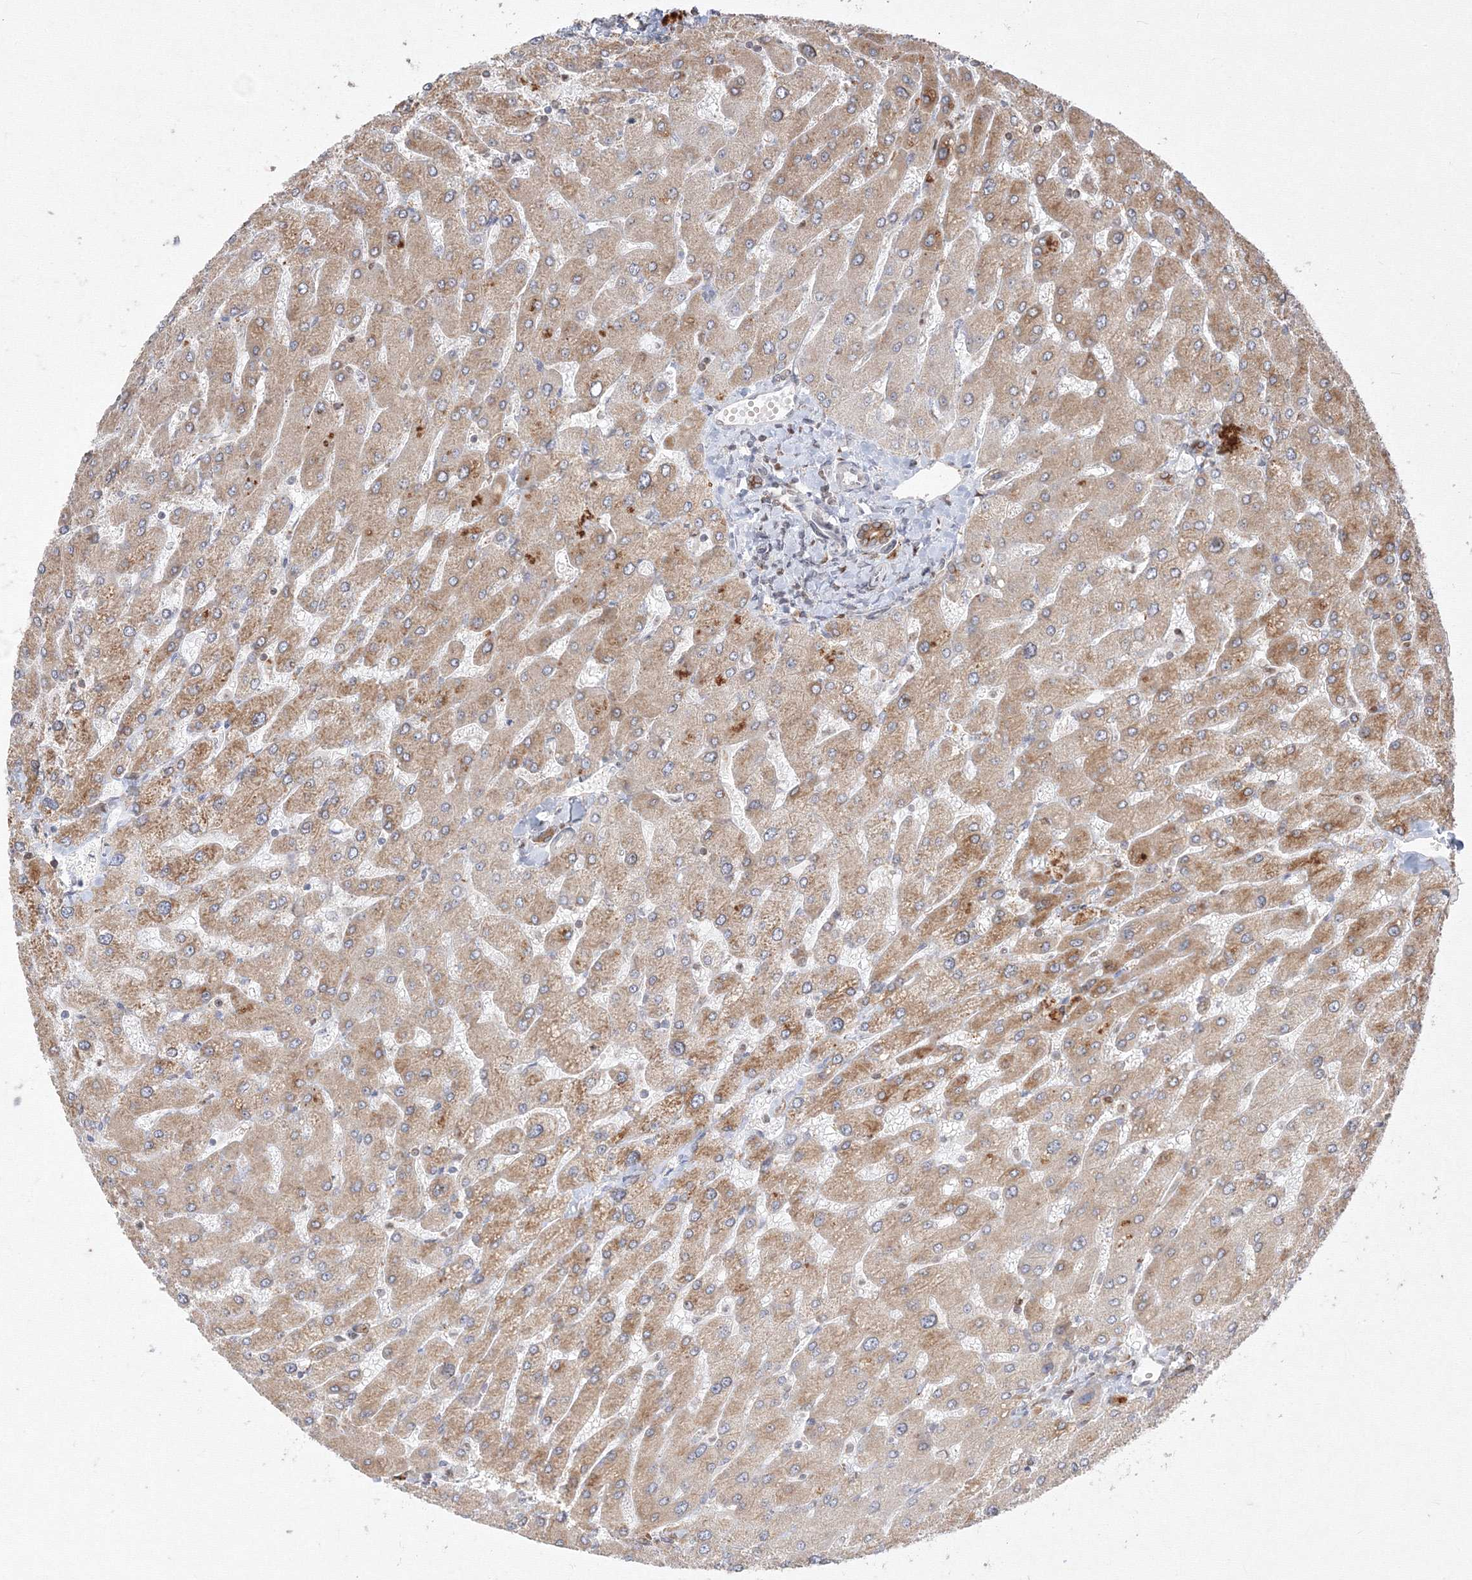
{"staining": {"intensity": "moderate", "quantity": "25%-75%", "location": "cytoplasmic/membranous"}, "tissue": "liver", "cell_type": "Cholangiocytes", "image_type": "normal", "snomed": [{"axis": "morphology", "description": "Normal tissue, NOS"}, {"axis": "topography", "description": "Liver"}], "caption": "Brown immunohistochemical staining in benign liver displays moderate cytoplasmic/membranous staining in approximately 25%-75% of cholangiocytes. (brown staining indicates protein expression, while blue staining denotes nuclei).", "gene": "TMEM50B", "patient": {"sex": "male", "age": 55}}